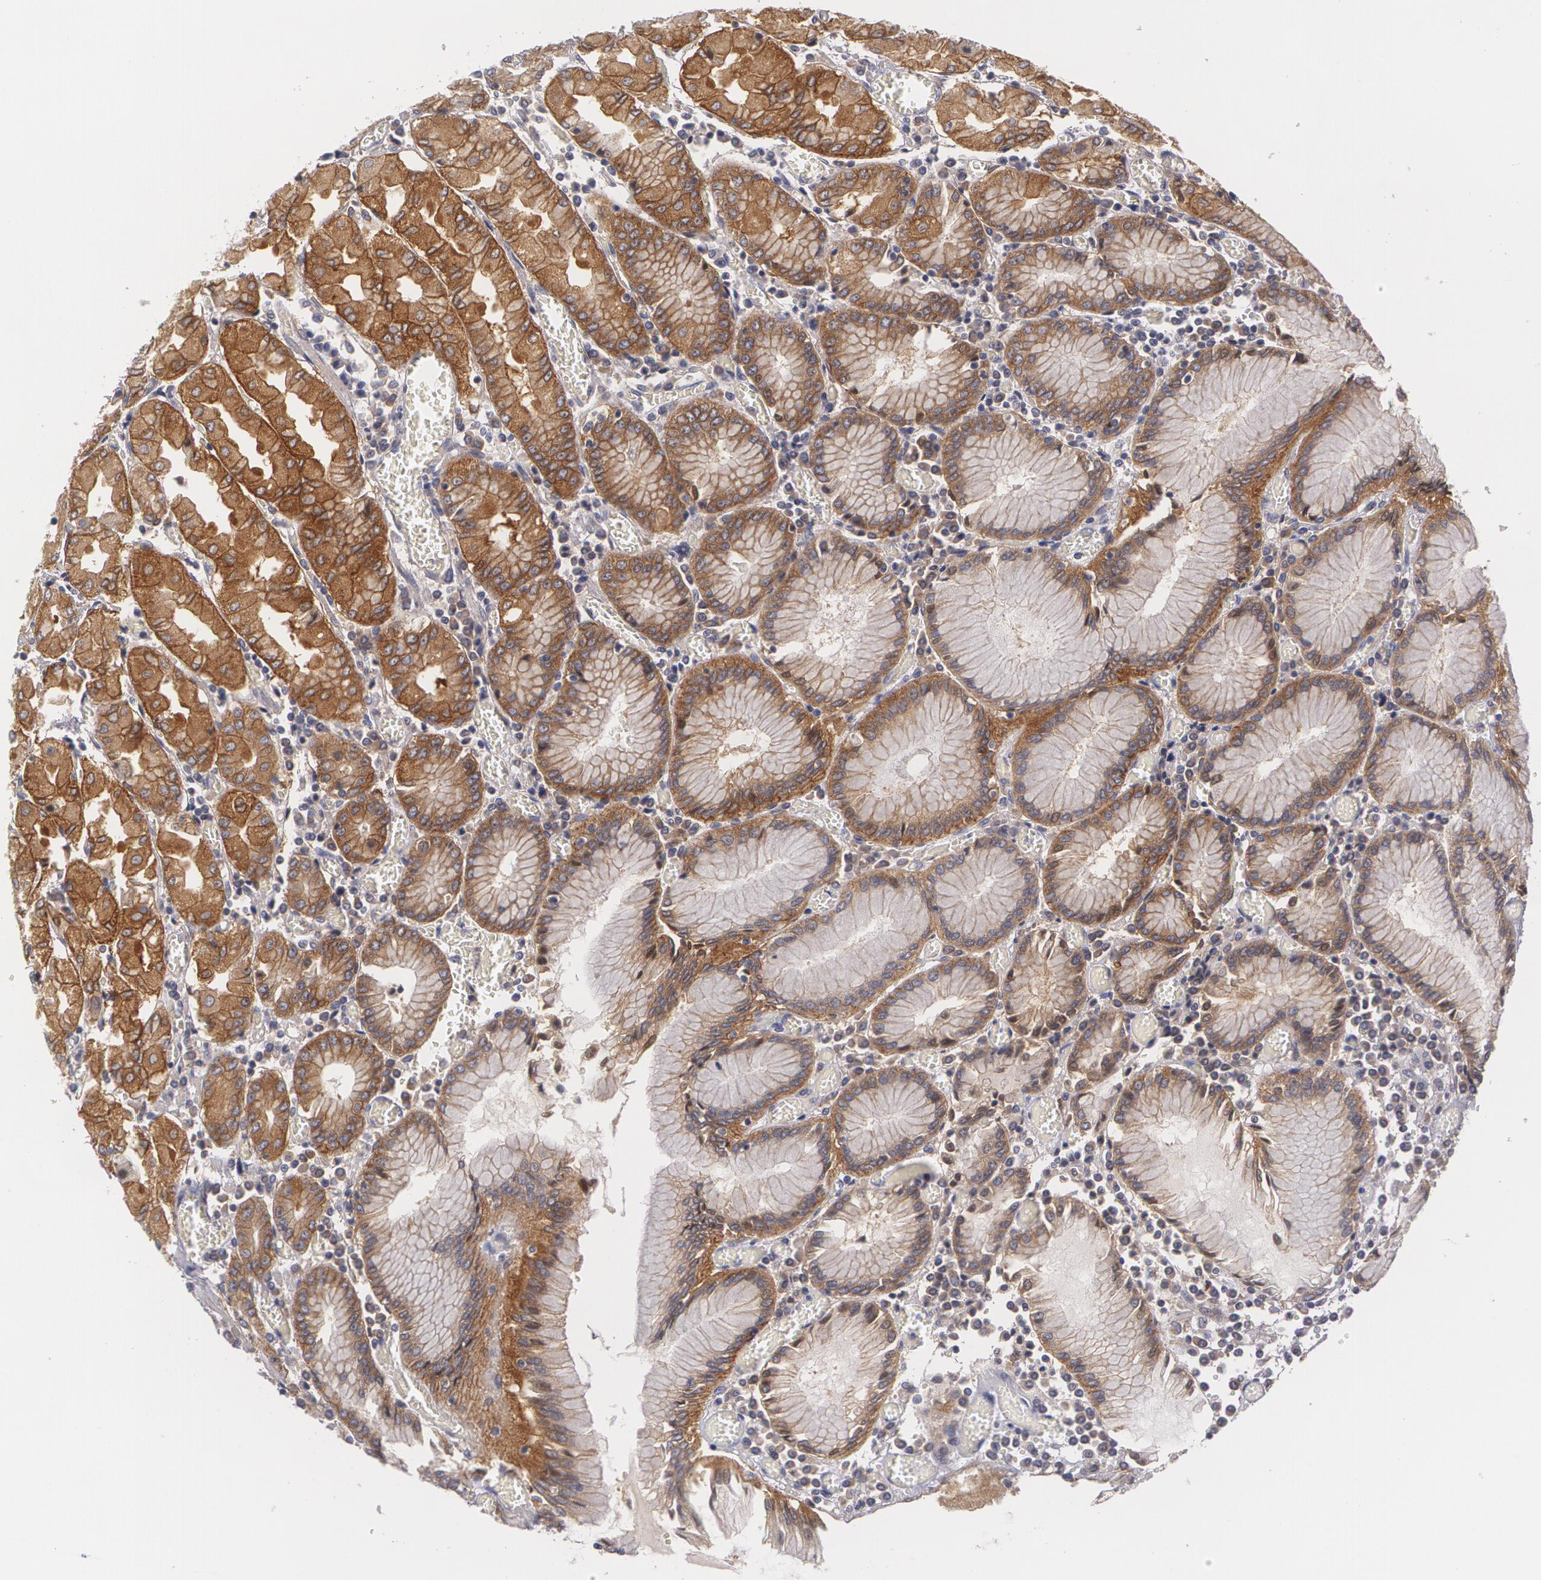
{"staining": {"intensity": "strong", "quantity": ">75%", "location": "cytoplasmic/membranous"}, "tissue": "stomach", "cell_type": "Glandular cells", "image_type": "normal", "snomed": [{"axis": "morphology", "description": "Normal tissue, NOS"}, {"axis": "topography", "description": "Stomach, upper"}], "caption": "The histopathology image demonstrates staining of normal stomach, revealing strong cytoplasmic/membranous protein staining (brown color) within glandular cells.", "gene": "CASK", "patient": {"sex": "male", "age": 78}}